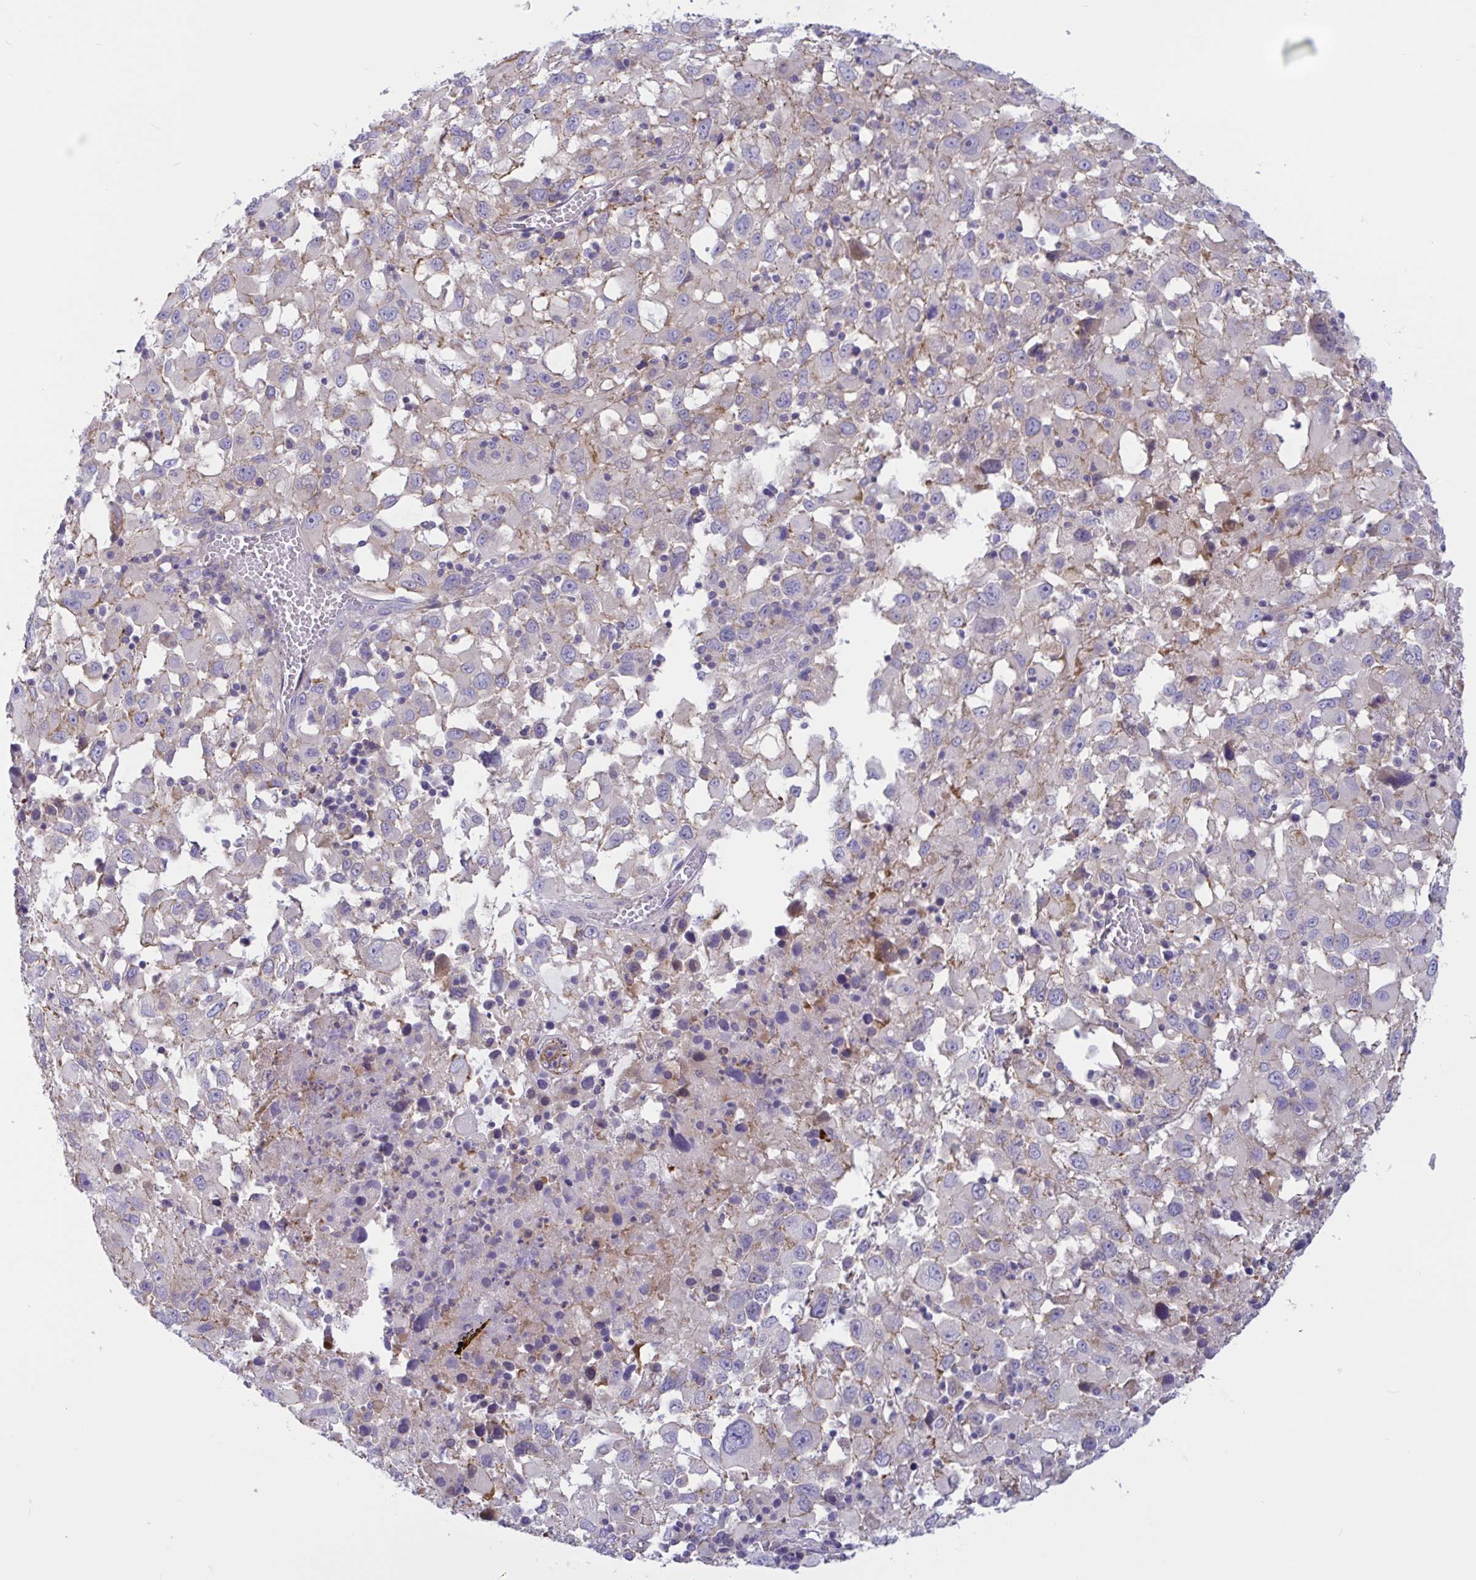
{"staining": {"intensity": "negative", "quantity": "none", "location": "none"}, "tissue": "melanoma", "cell_type": "Tumor cells", "image_type": "cancer", "snomed": [{"axis": "morphology", "description": "Malignant melanoma, Metastatic site"}, {"axis": "topography", "description": "Soft tissue"}], "caption": "This is an immunohistochemistry (IHC) micrograph of human melanoma. There is no staining in tumor cells.", "gene": "OXLD1", "patient": {"sex": "male", "age": 50}}